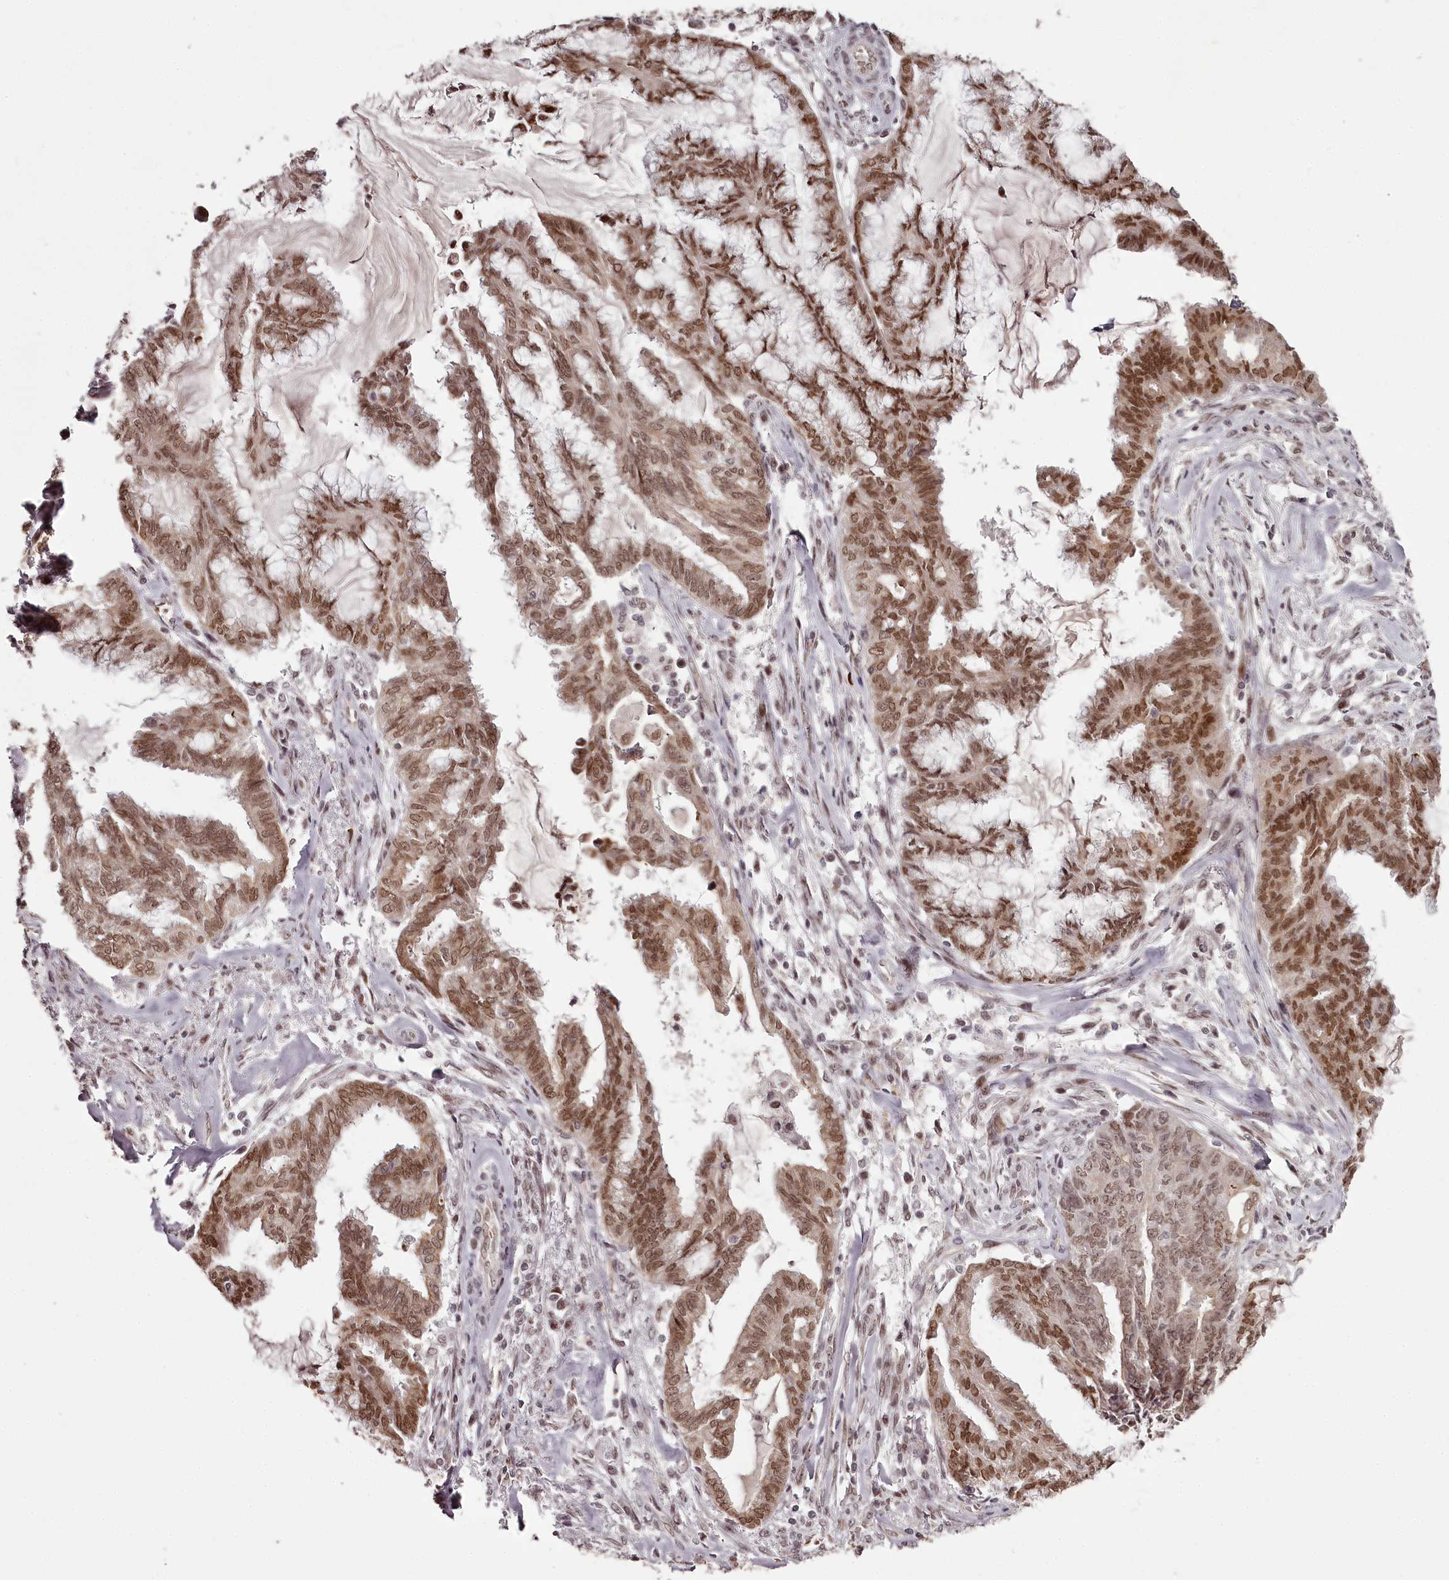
{"staining": {"intensity": "moderate", "quantity": ">75%", "location": "nuclear"}, "tissue": "endometrial cancer", "cell_type": "Tumor cells", "image_type": "cancer", "snomed": [{"axis": "morphology", "description": "Adenocarcinoma, NOS"}, {"axis": "topography", "description": "Endometrium"}], "caption": "High-power microscopy captured an immunohistochemistry micrograph of endometrial adenocarcinoma, revealing moderate nuclear expression in approximately >75% of tumor cells.", "gene": "THYN1", "patient": {"sex": "female", "age": 86}}